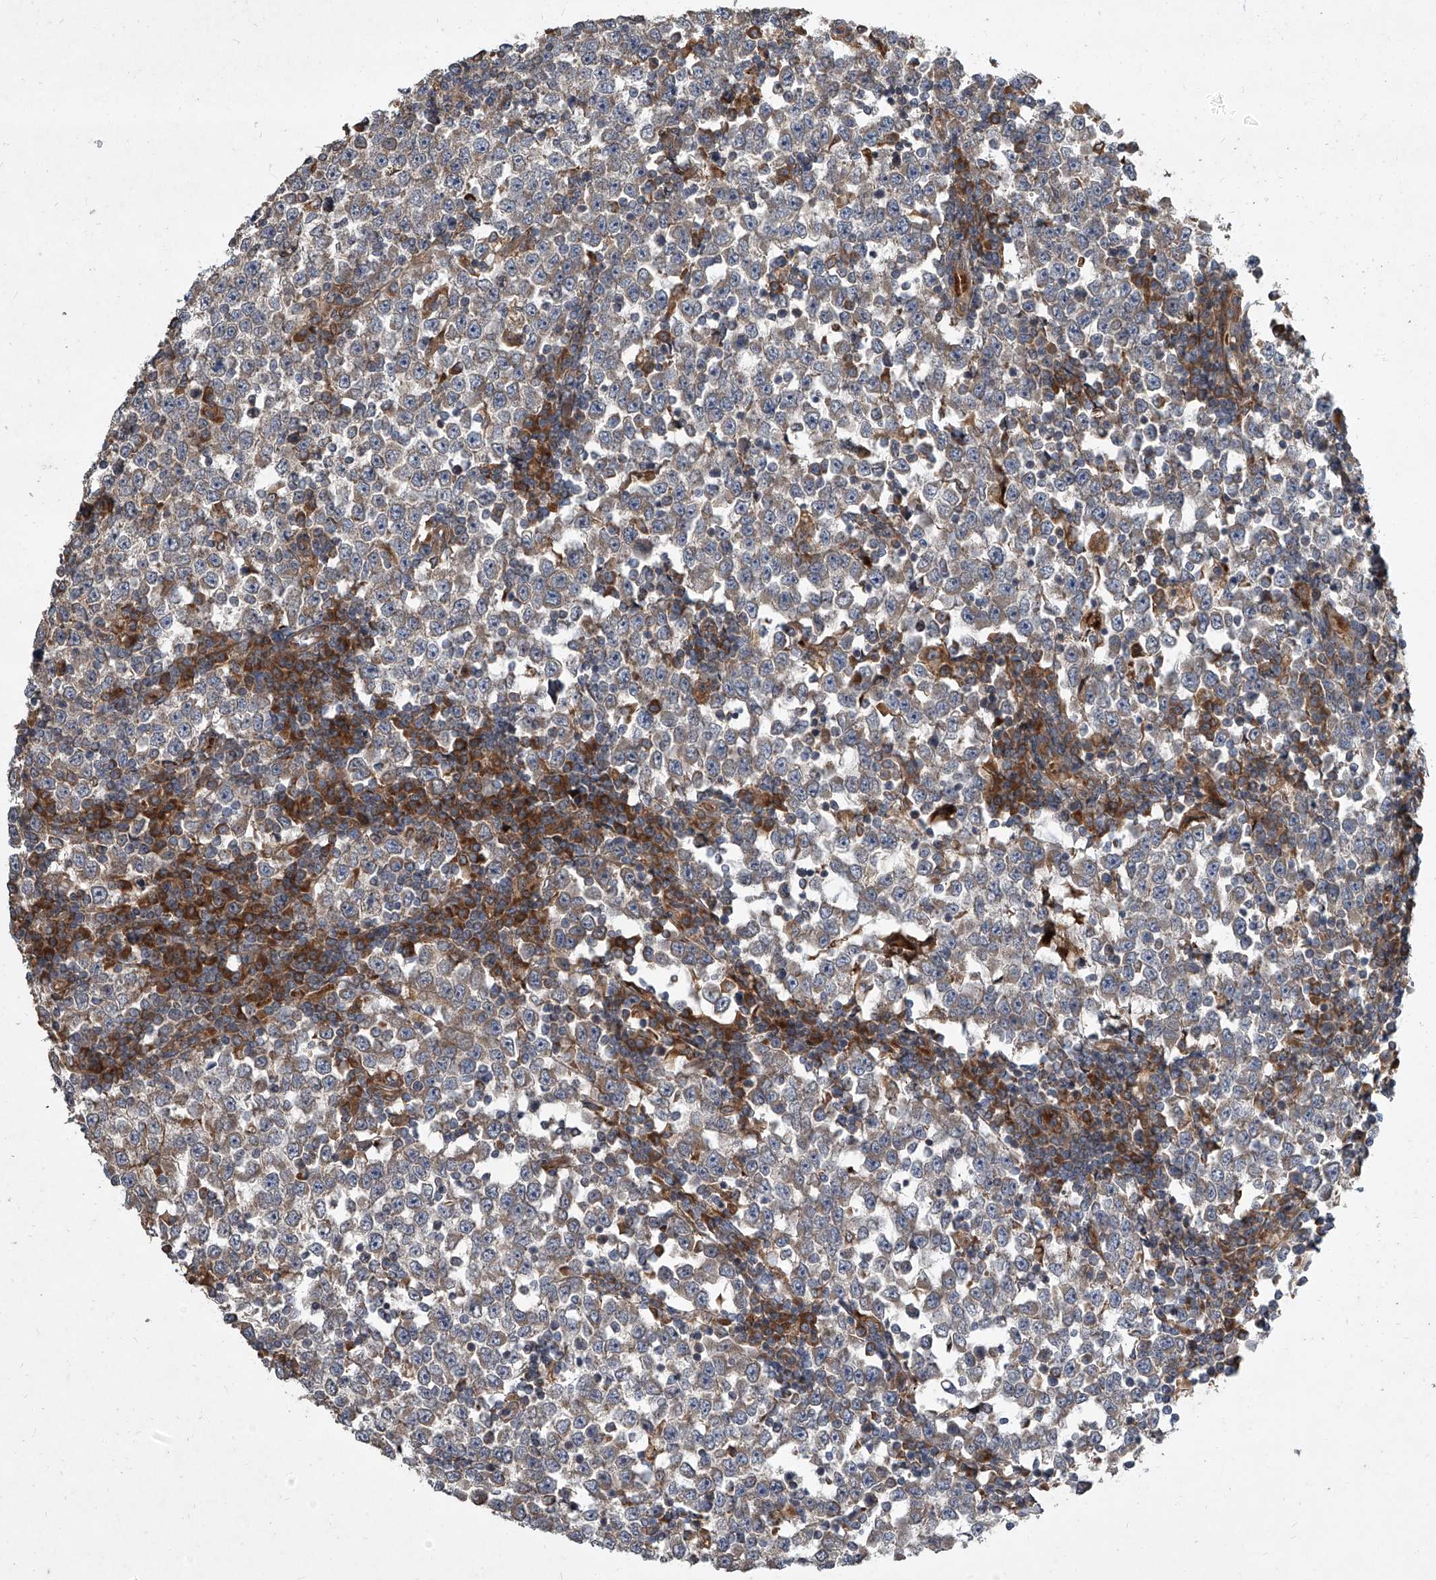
{"staining": {"intensity": "negative", "quantity": "none", "location": "none"}, "tissue": "testis cancer", "cell_type": "Tumor cells", "image_type": "cancer", "snomed": [{"axis": "morphology", "description": "Seminoma, NOS"}, {"axis": "topography", "description": "Testis"}], "caption": "This photomicrograph is of testis cancer (seminoma) stained with immunohistochemistry (IHC) to label a protein in brown with the nuclei are counter-stained blue. There is no staining in tumor cells.", "gene": "EVA1C", "patient": {"sex": "male", "age": 65}}